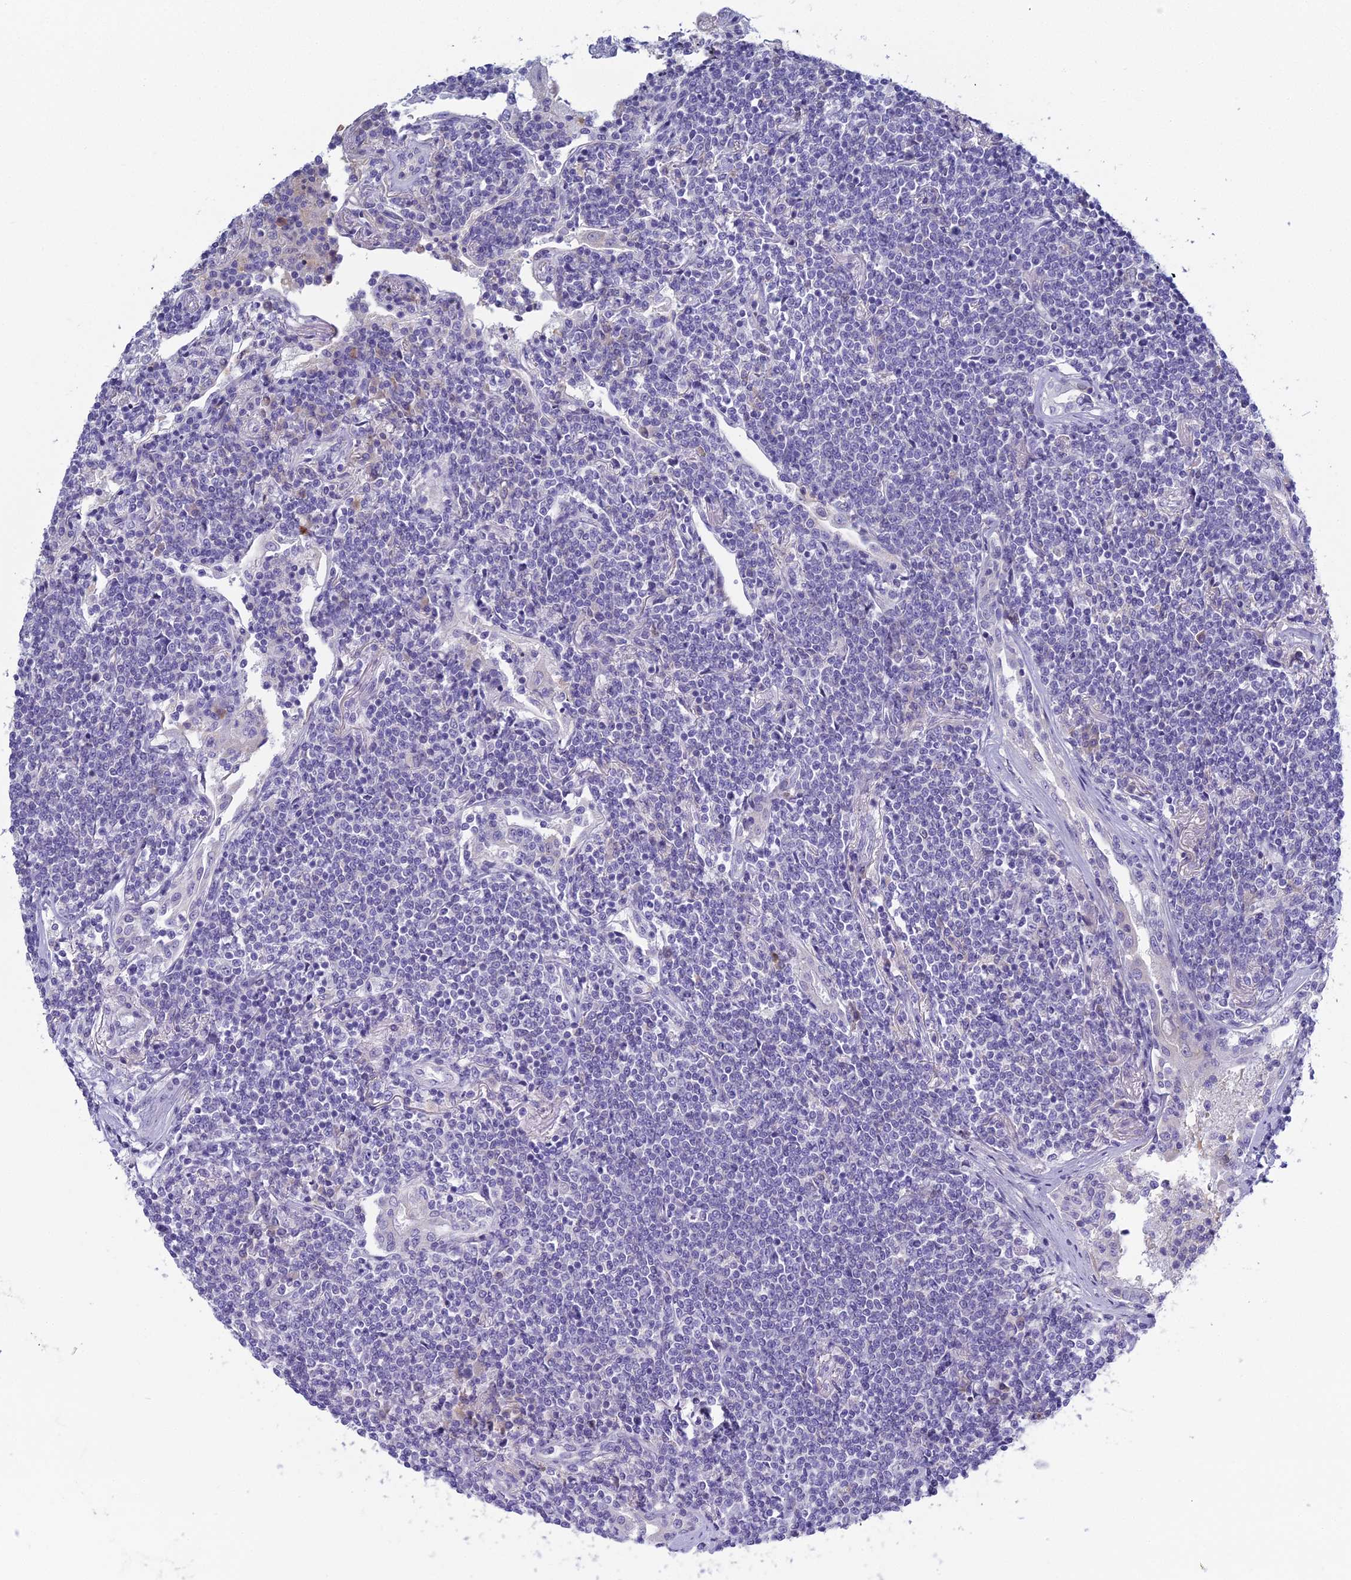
{"staining": {"intensity": "negative", "quantity": "none", "location": "none"}, "tissue": "lymphoma", "cell_type": "Tumor cells", "image_type": "cancer", "snomed": [{"axis": "morphology", "description": "Malignant lymphoma, non-Hodgkin's type, Low grade"}, {"axis": "topography", "description": "Lung"}], "caption": "High power microscopy image of an immunohistochemistry (IHC) image of malignant lymphoma, non-Hodgkin's type (low-grade), revealing no significant expression in tumor cells.", "gene": "MUC13", "patient": {"sex": "female", "age": 71}}